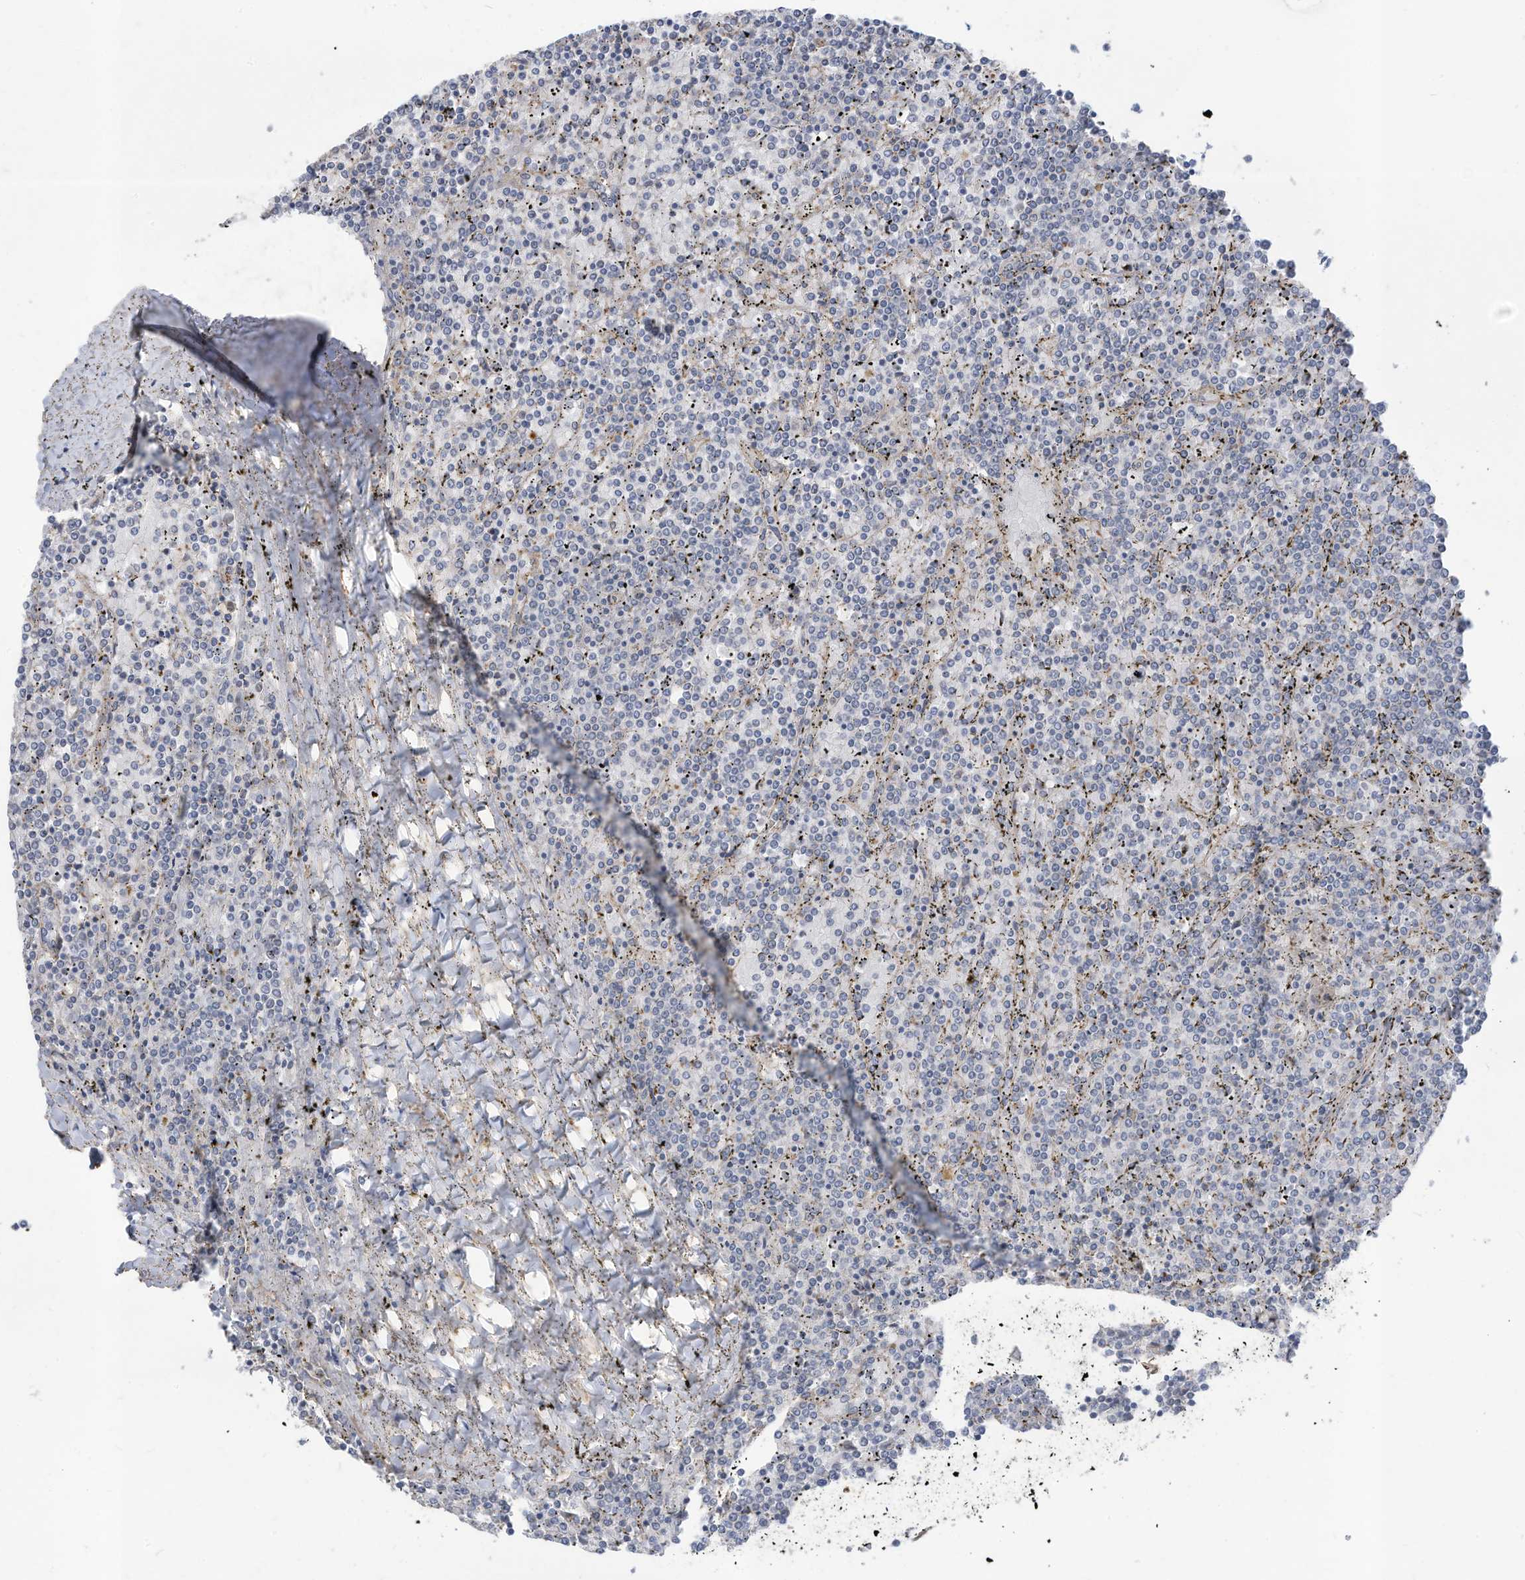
{"staining": {"intensity": "negative", "quantity": "none", "location": "none"}, "tissue": "lymphoma", "cell_type": "Tumor cells", "image_type": "cancer", "snomed": [{"axis": "morphology", "description": "Malignant lymphoma, non-Hodgkin's type, Low grade"}, {"axis": "topography", "description": "Spleen"}], "caption": "Immunohistochemistry photomicrograph of lymphoma stained for a protein (brown), which exhibits no staining in tumor cells. (DAB (3,3'-diaminobenzidine) immunohistochemistry (IHC) with hematoxylin counter stain).", "gene": "SLC17A7", "patient": {"sex": "female", "age": 19}}